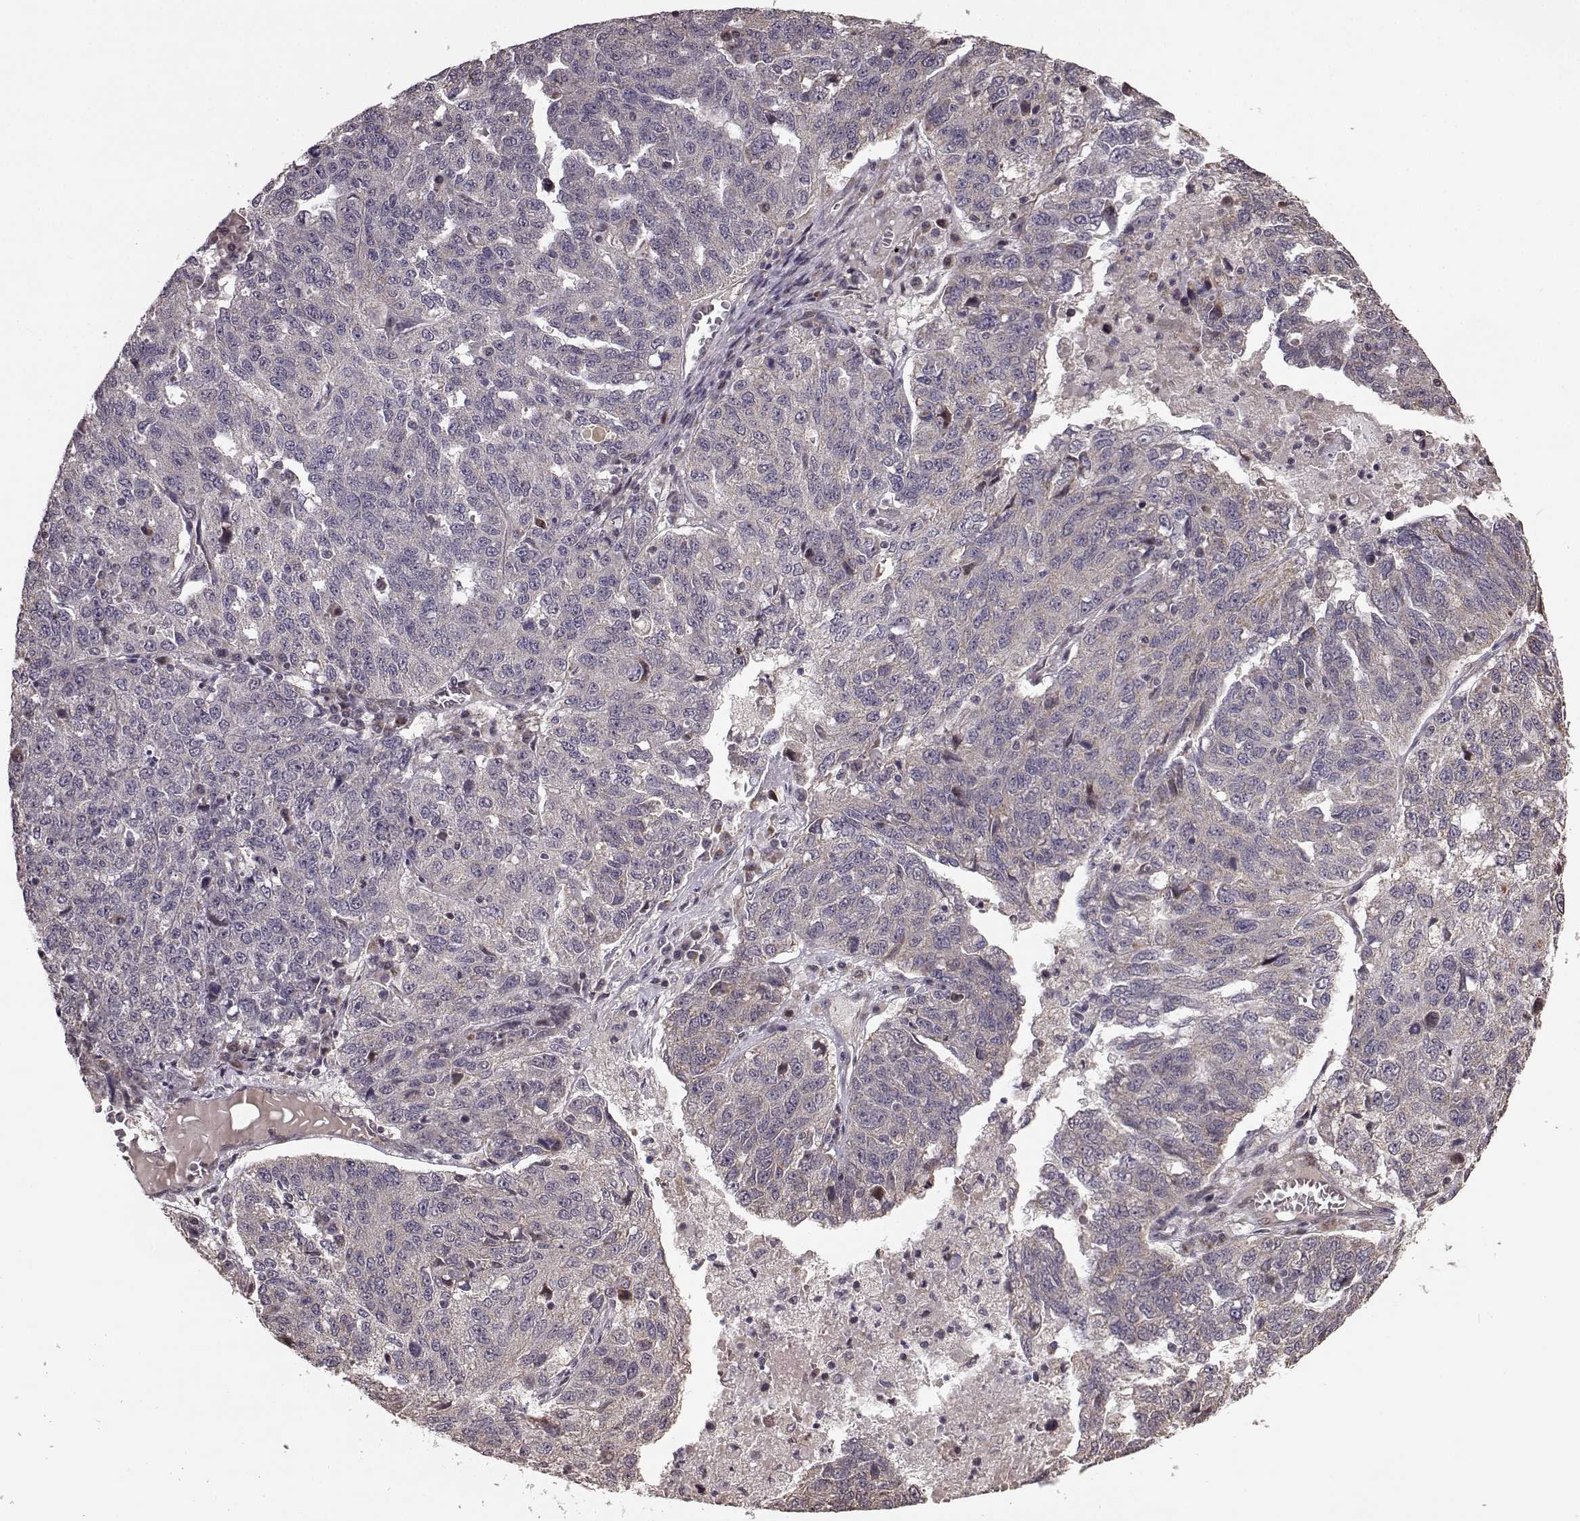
{"staining": {"intensity": "negative", "quantity": "none", "location": "none"}, "tissue": "ovarian cancer", "cell_type": "Tumor cells", "image_type": "cancer", "snomed": [{"axis": "morphology", "description": "Cystadenocarcinoma, serous, NOS"}, {"axis": "topography", "description": "Ovary"}], "caption": "Tumor cells show no significant protein positivity in ovarian cancer (serous cystadenocarcinoma). (IHC, brightfield microscopy, high magnification).", "gene": "BACH2", "patient": {"sex": "female", "age": 71}}